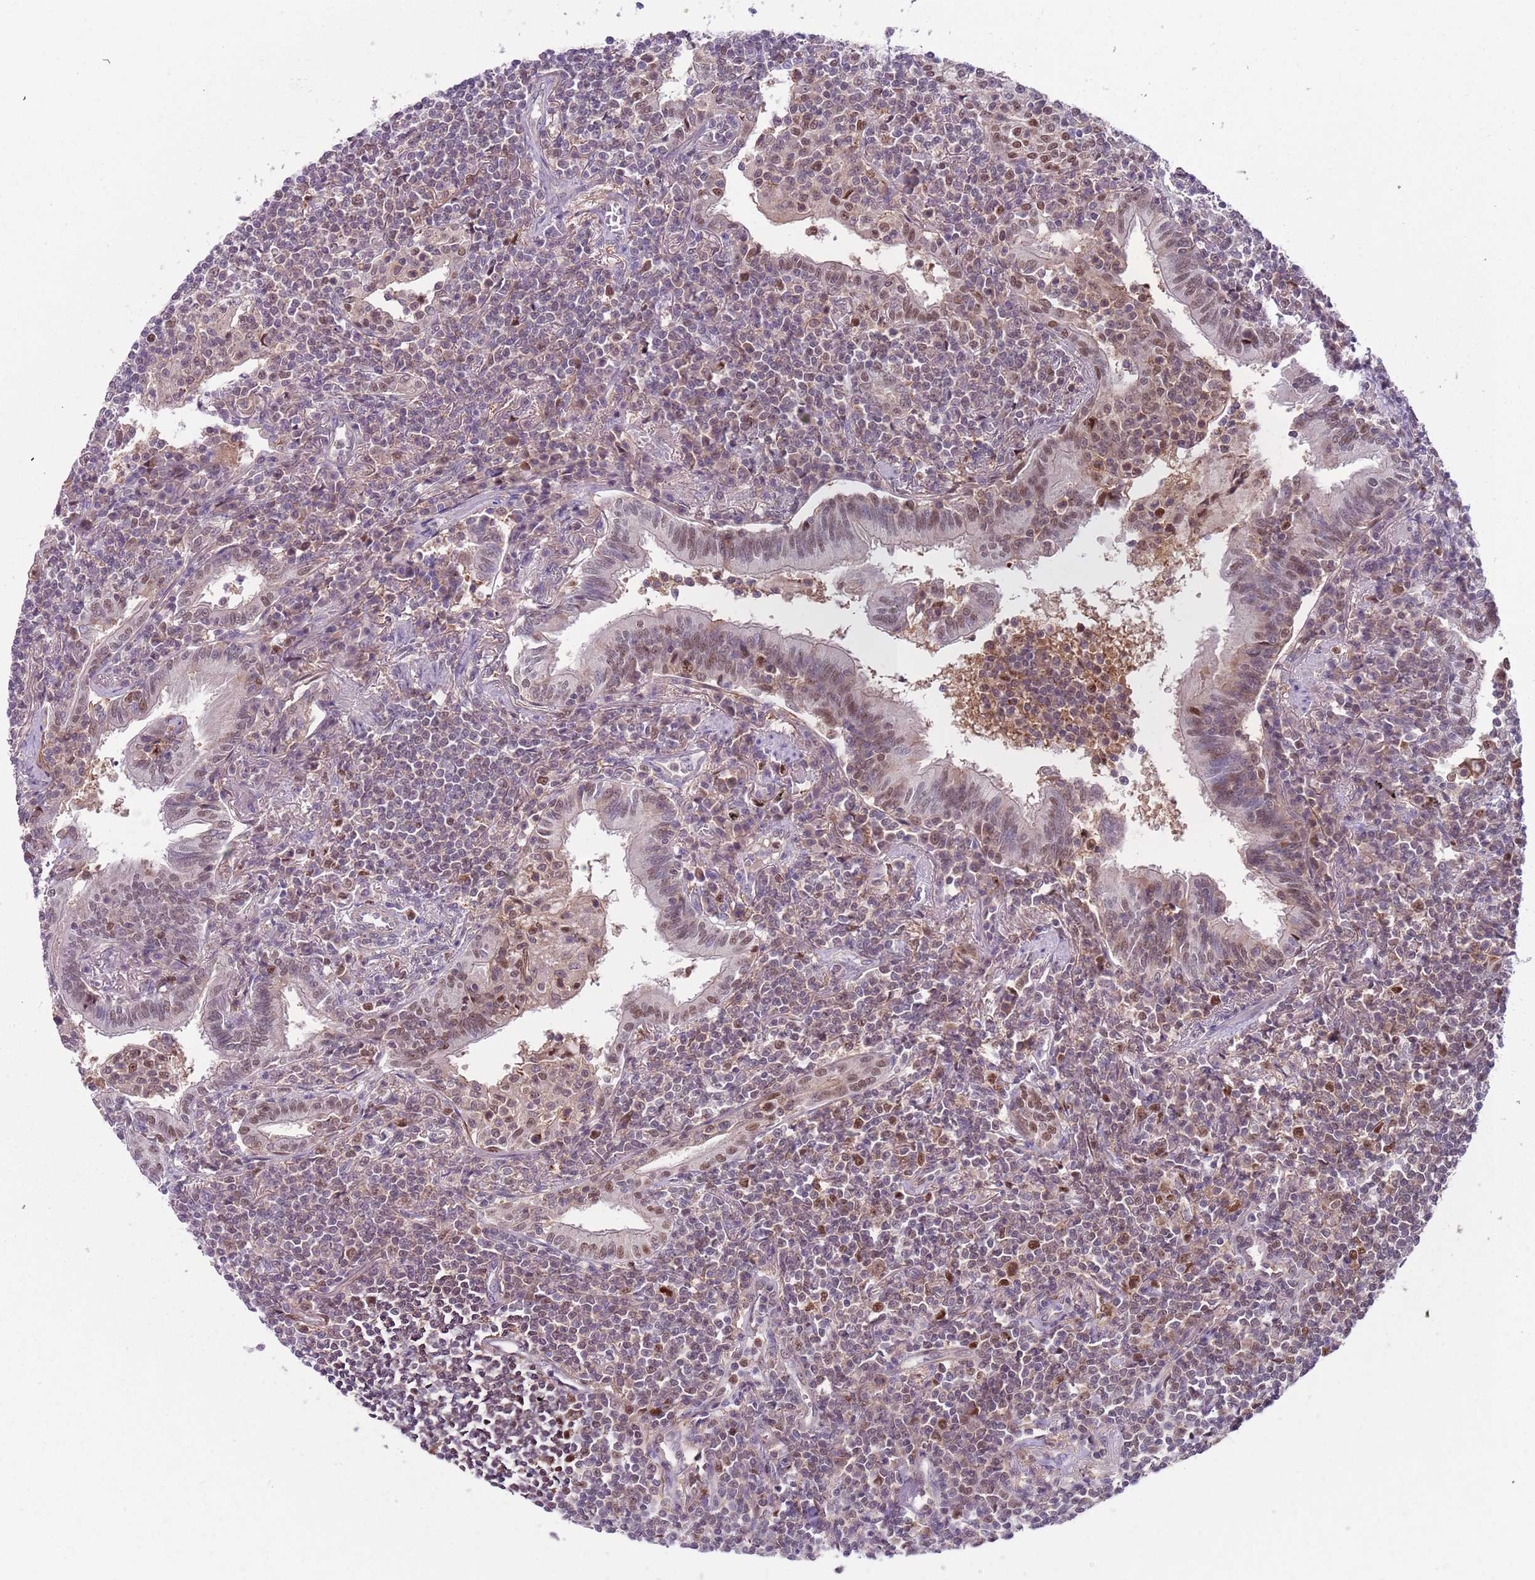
{"staining": {"intensity": "weak", "quantity": "<25%", "location": "nuclear"}, "tissue": "lymphoma", "cell_type": "Tumor cells", "image_type": "cancer", "snomed": [{"axis": "morphology", "description": "Malignant lymphoma, non-Hodgkin's type, Low grade"}, {"axis": "topography", "description": "Lung"}], "caption": "Lymphoma stained for a protein using IHC displays no expression tumor cells.", "gene": "RMND5B", "patient": {"sex": "female", "age": 71}}